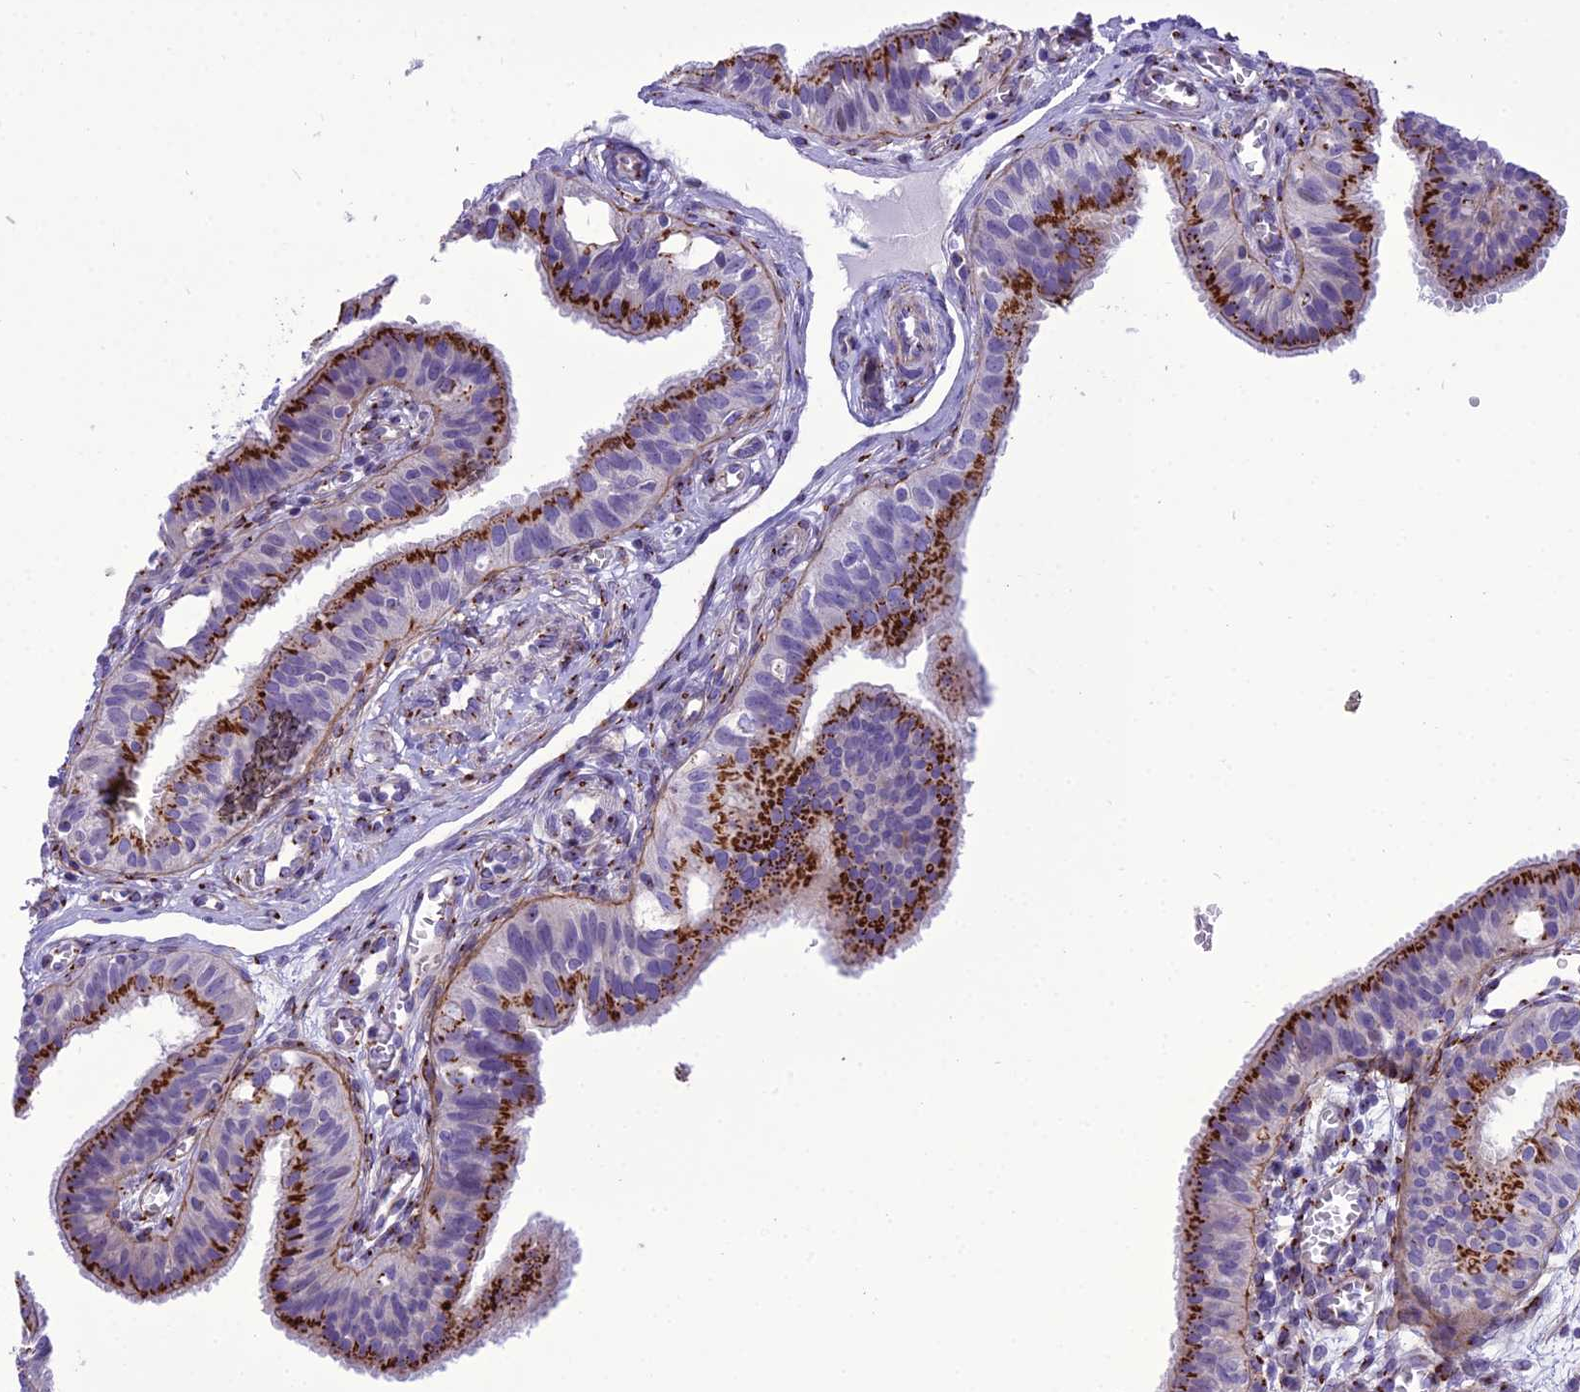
{"staining": {"intensity": "strong", "quantity": ">75%", "location": "cytoplasmic/membranous"}, "tissue": "fallopian tube", "cell_type": "Glandular cells", "image_type": "normal", "snomed": [{"axis": "morphology", "description": "Normal tissue, NOS"}, {"axis": "topography", "description": "Fallopian tube"}, {"axis": "topography", "description": "Ovary"}], "caption": "Fallopian tube stained for a protein (brown) exhibits strong cytoplasmic/membranous positive positivity in about >75% of glandular cells.", "gene": "GOLM2", "patient": {"sex": "female", "age": 42}}